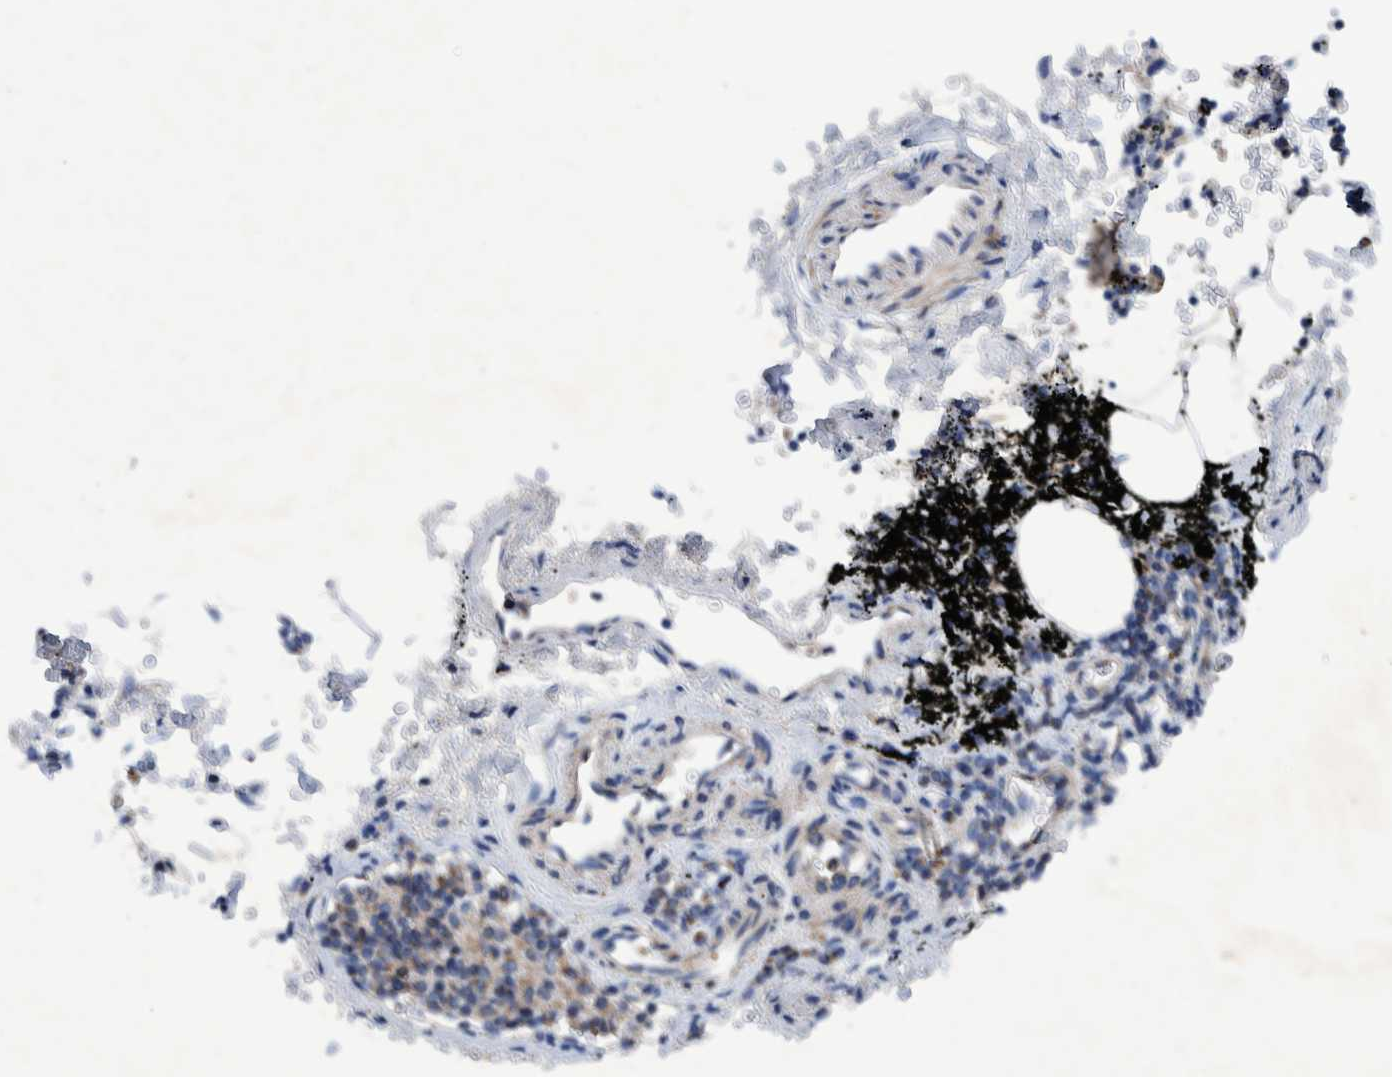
{"staining": {"intensity": "negative", "quantity": "none", "location": "none"}, "tissue": "soft tissue", "cell_type": "Fibroblasts", "image_type": "normal", "snomed": [{"axis": "morphology", "description": "Normal tissue, NOS"}, {"axis": "topography", "description": "Cartilage tissue"}, {"axis": "topography", "description": "Lung"}], "caption": "An immunohistochemistry photomicrograph of benign soft tissue is shown. There is no staining in fibroblasts of soft tissue. (Stains: DAB (3,3'-diaminobenzidine) IHC with hematoxylin counter stain, Microscopy: brightfield microscopy at high magnification).", "gene": "DECR1", "patient": {"sex": "female", "age": 77}}